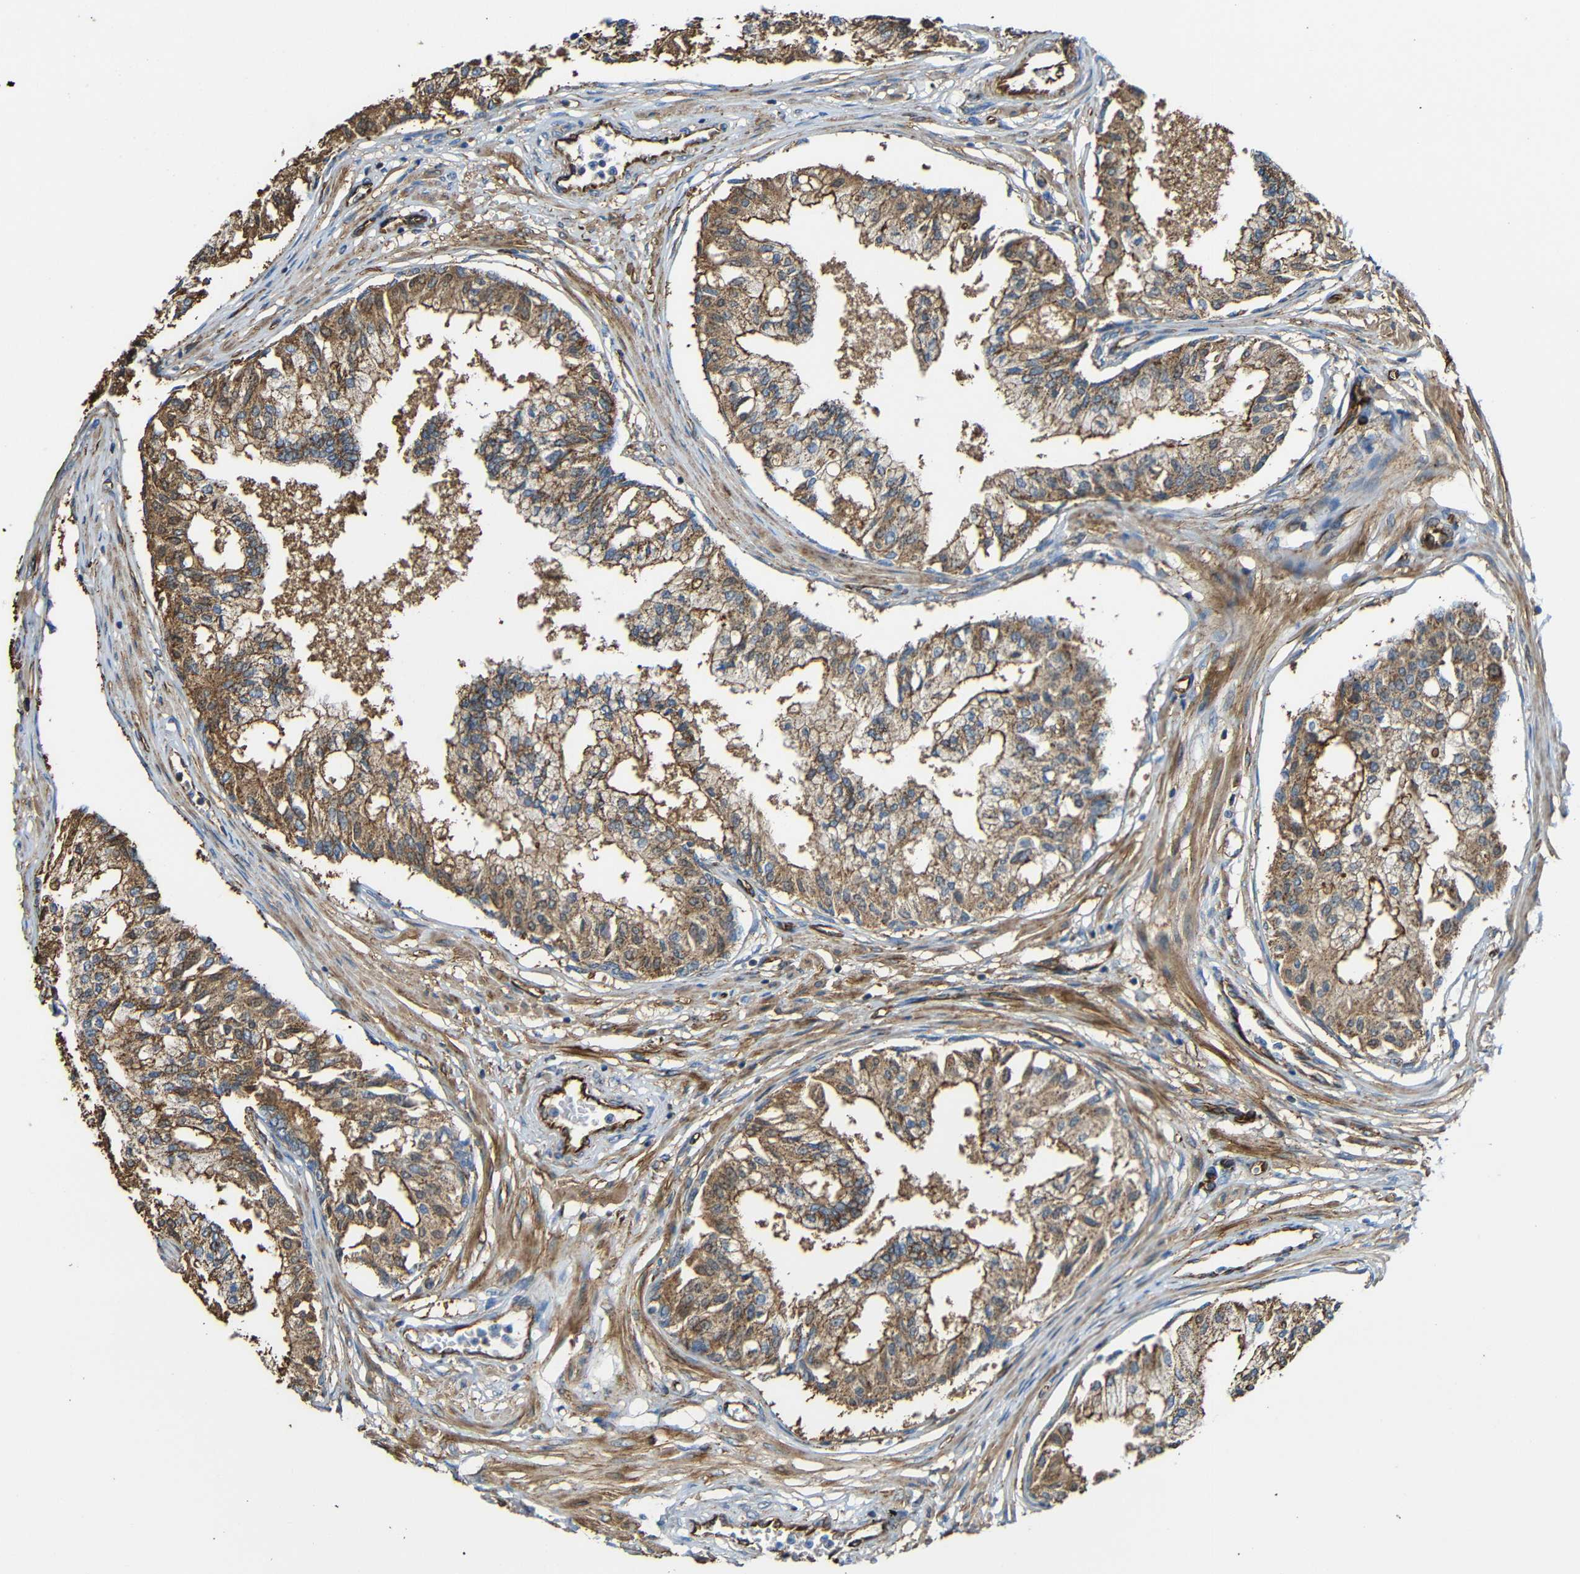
{"staining": {"intensity": "moderate", "quantity": ">75%", "location": "cytoplasmic/membranous"}, "tissue": "prostate", "cell_type": "Glandular cells", "image_type": "normal", "snomed": [{"axis": "morphology", "description": "Normal tissue, NOS"}, {"axis": "topography", "description": "Prostate"}, {"axis": "topography", "description": "Seminal veicle"}], "caption": "Moderate cytoplasmic/membranous staining for a protein is present in about >75% of glandular cells of benign prostate using IHC.", "gene": "IGSF10", "patient": {"sex": "male", "age": 60}}